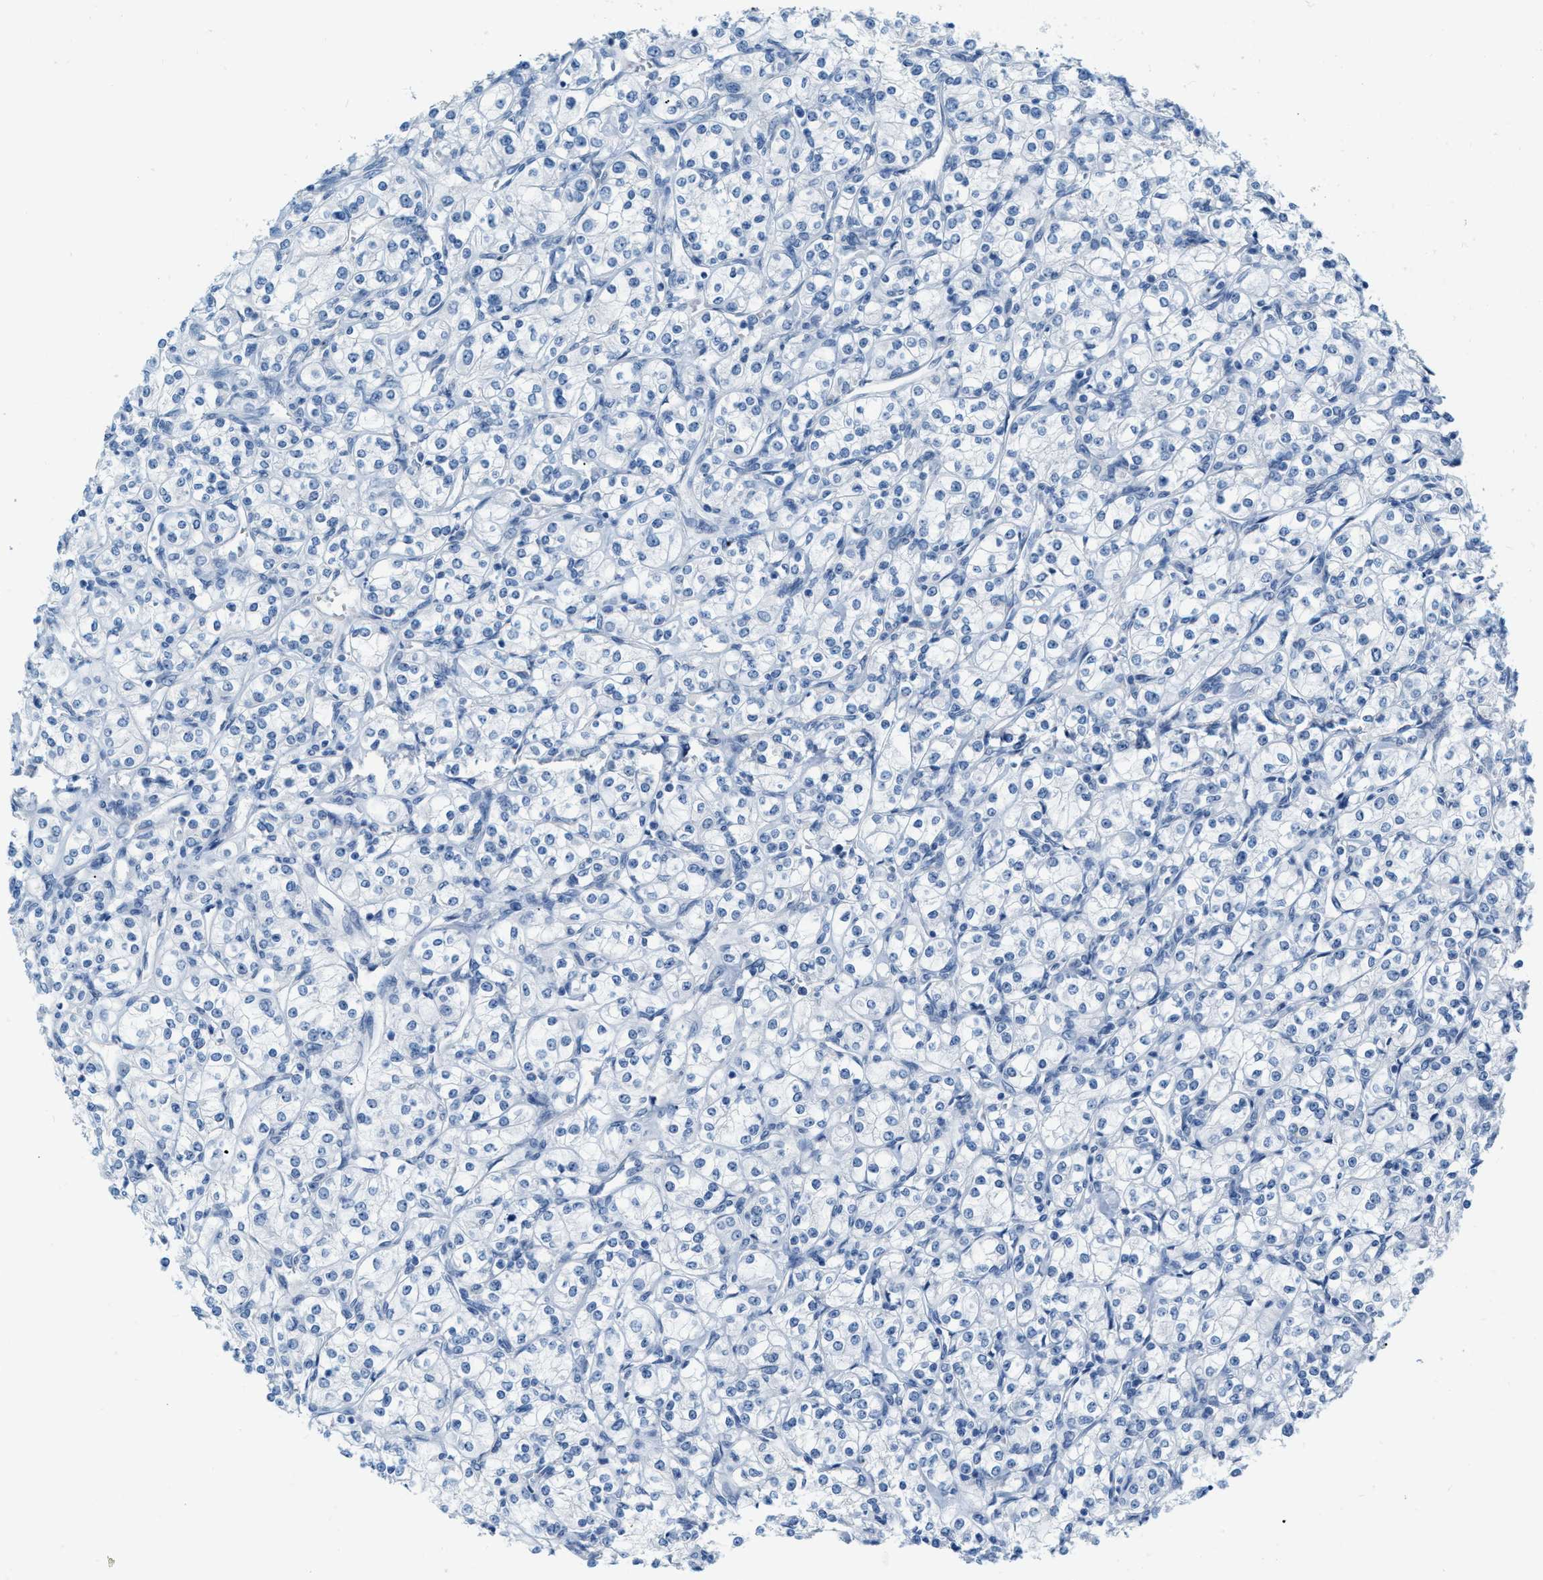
{"staining": {"intensity": "negative", "quantity": "none", "location": "none"}, "tissue": "renal cancer", "cell_type": "Tumor cells", "image_type": "cancer", "snomed": [{"axis": "morphology", "description": "Adenocarcinoma, NOS"}, {"axis": "topography", "description": "Kidney"}], "caption": "The micrograph demonstrates no staining of tumor cells in renal cancer (adenocarcinoma).", "gene": "PHRF1", "patient": {"sex": "male", "age": 77}}